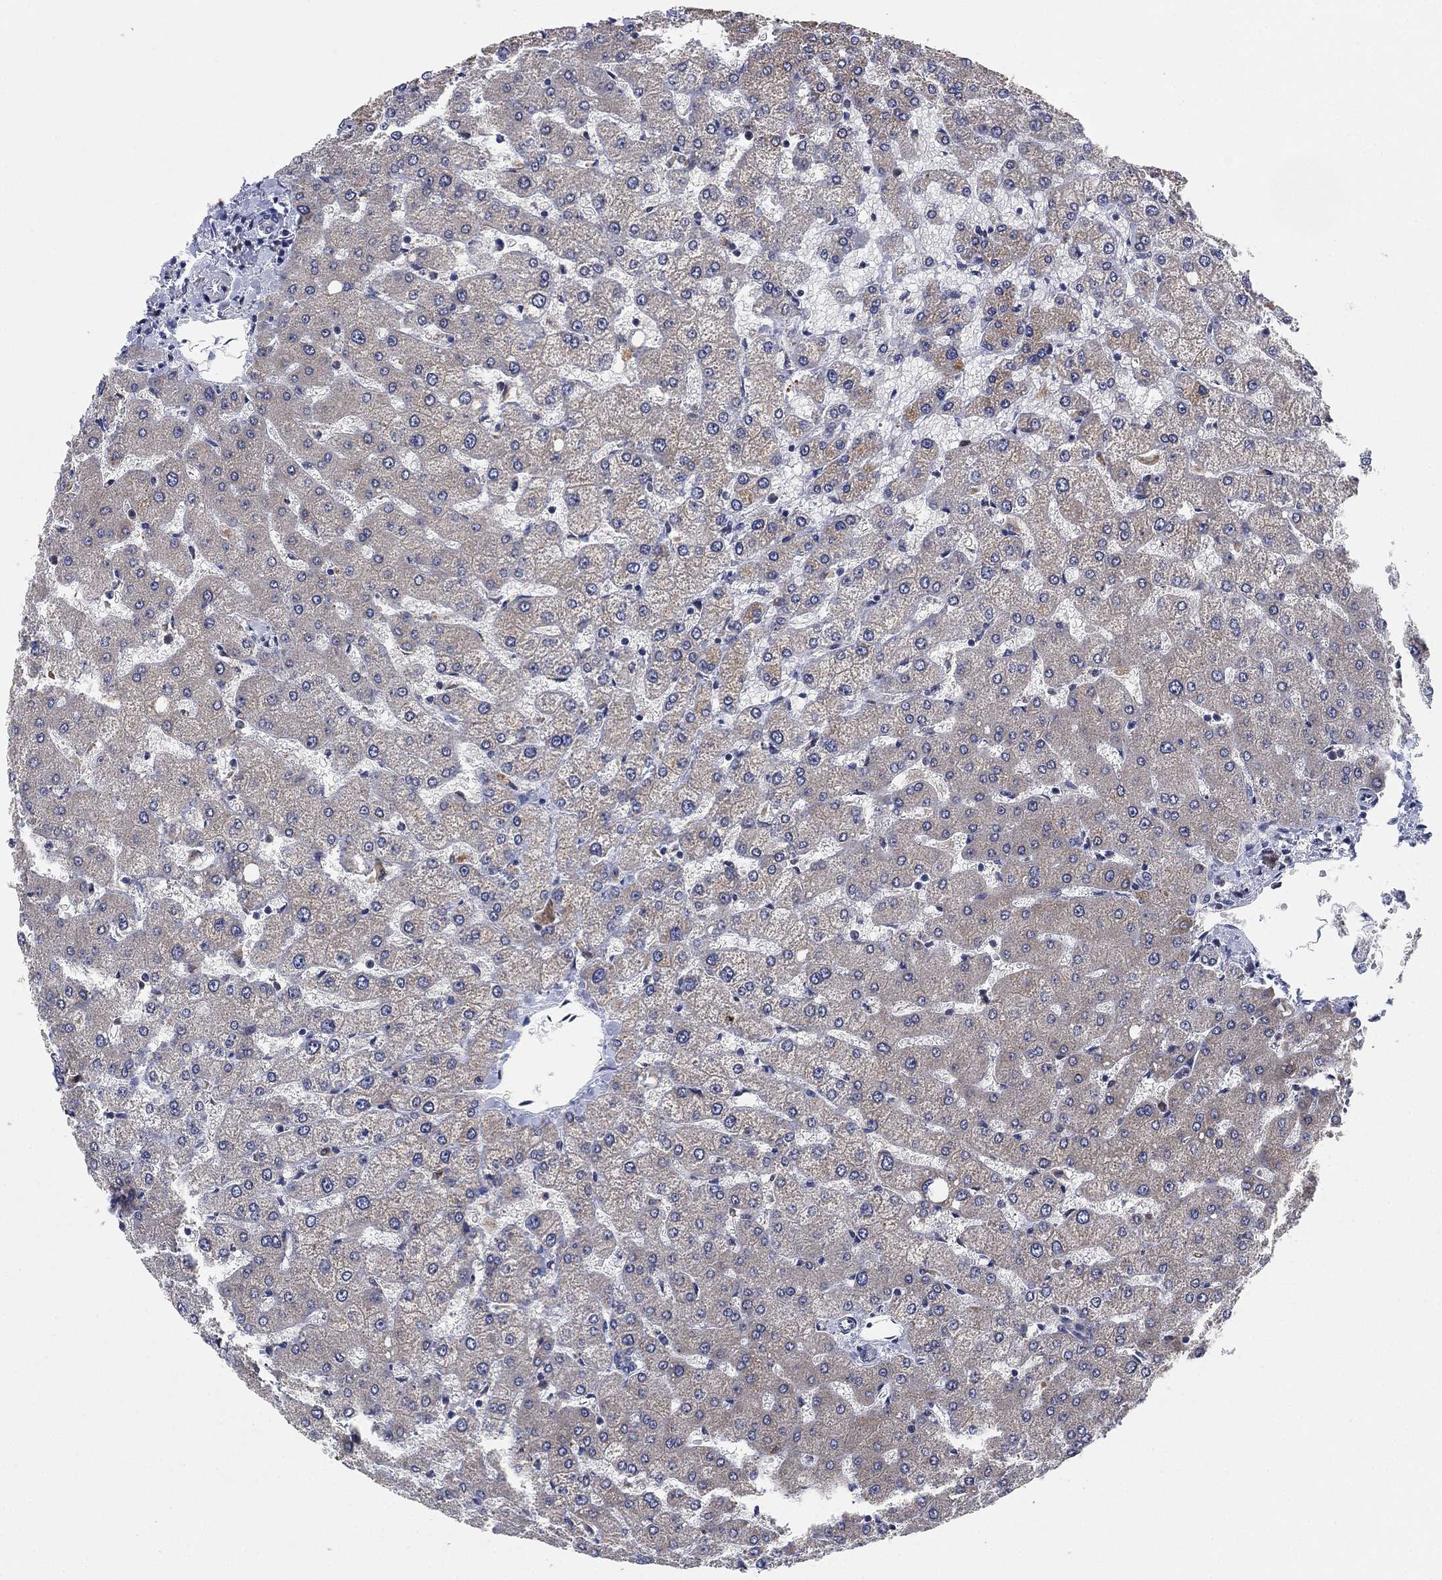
{"staining": {"intensity": "negative", "quantity": "none", "location": "none"}, "tissue": "liver", "cell_type": "Cholangiocytes", "image_type": "normal", "snomed": [{"axis": "morphology", "description": "Normal tissue, NOS"}, {"axis": "topography", "description": "Liver"}], "caption": "High power microscopy micrograph of an IHC photomicrograph of benign liver, revealing no significant staining in cholangiocytes.", "gene": "FES", "patient": {"sex": "female", "age": 54}}